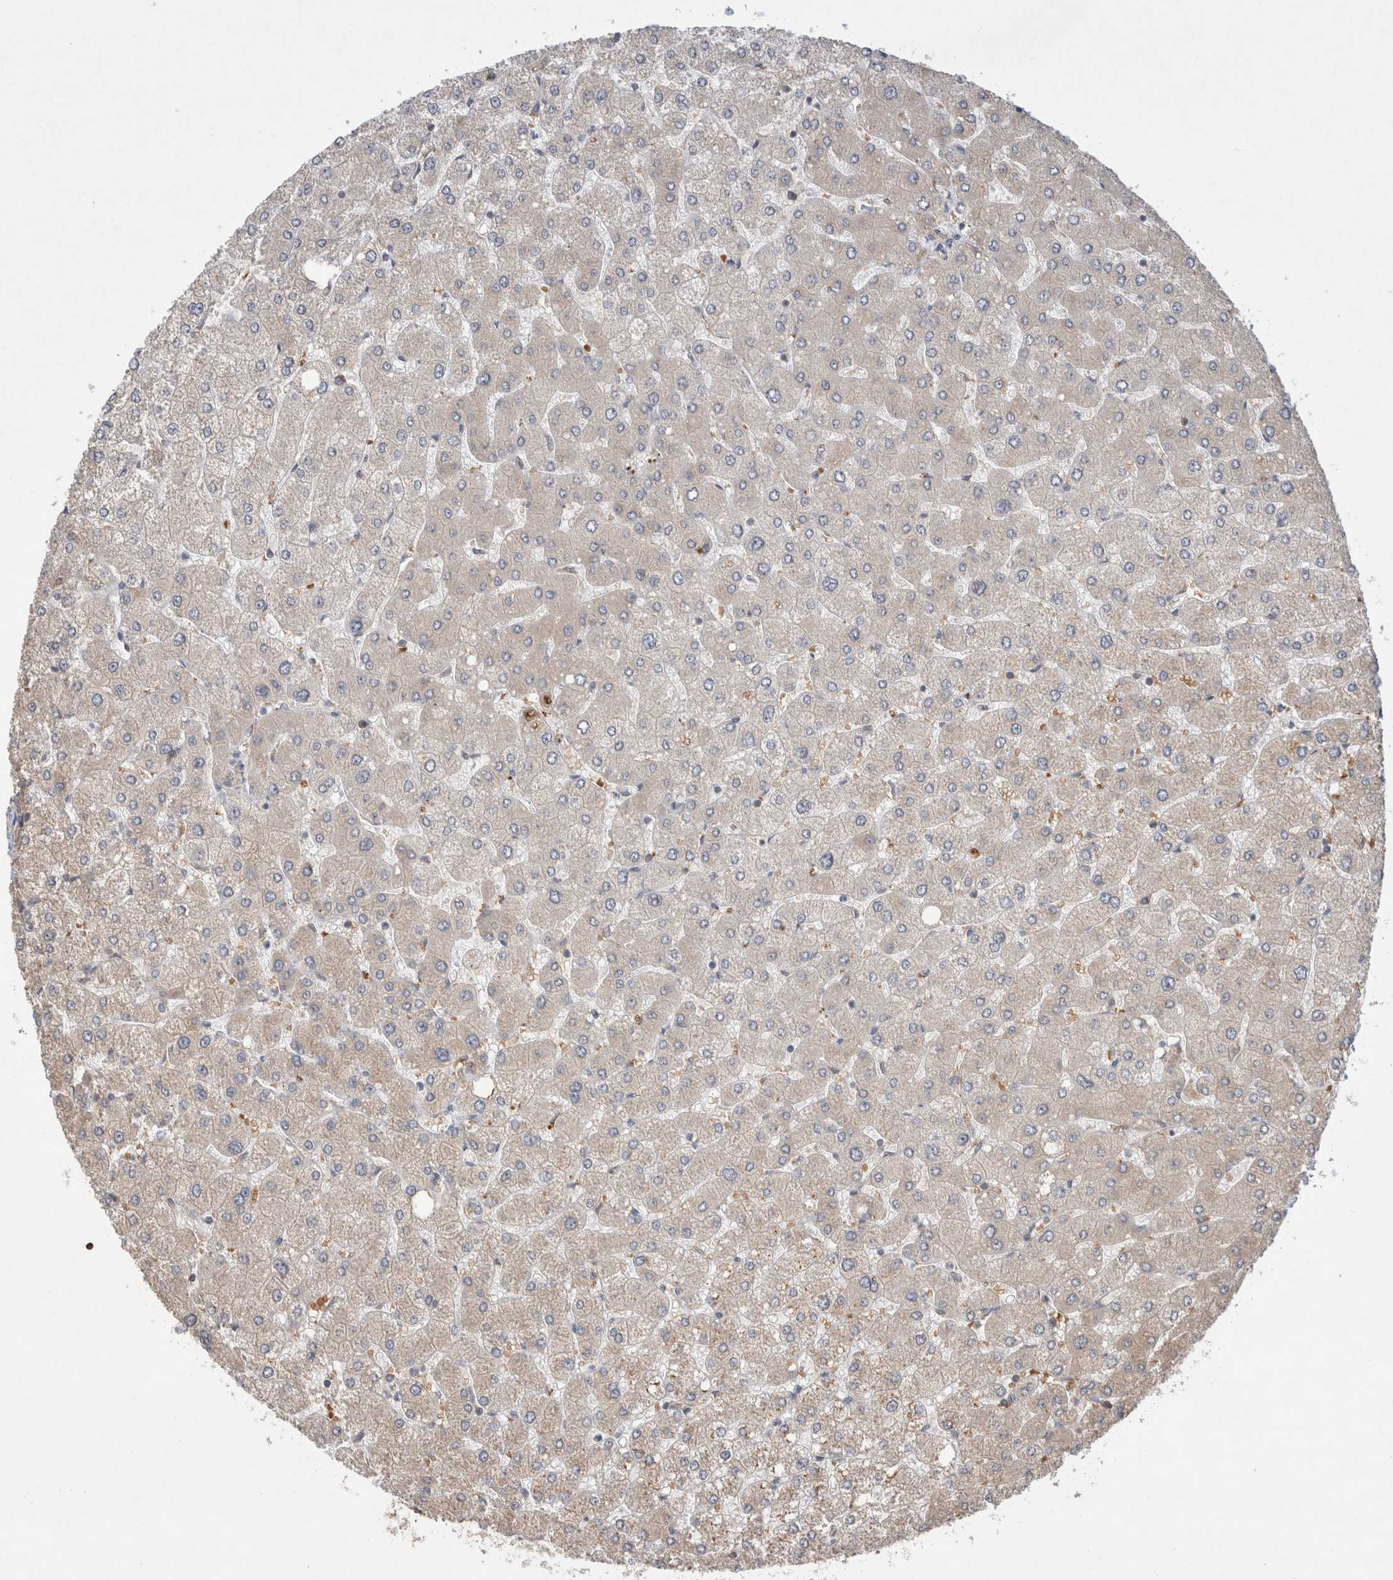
{"staining": {"intensity": "weak", "quantity": ">75%", "location": "cytoplasmic/membranous"}, "tissue": "liver", "cell_type": "Hepatocytes", "image_type": "normal", "snomed": [{"axis": "morphology", "description": "Normal tissue, NOS"}, {"axis": "topography", "description": "Liver"}], "caption": "IHC (DAB (3,3'-diaminobenzidine)) staining of unremarkable human liver shows weak cytoplasmic/membranous protein staining in about >75% of hepatocytes. (Stains: DAB (3,3'-diaminobenzidine) in brown, nuclei in blue, Microscopy: brightfield microscopy at high magnification).", "gene": "EIF3E", "patient": {"sex": "male", "age": 55}}